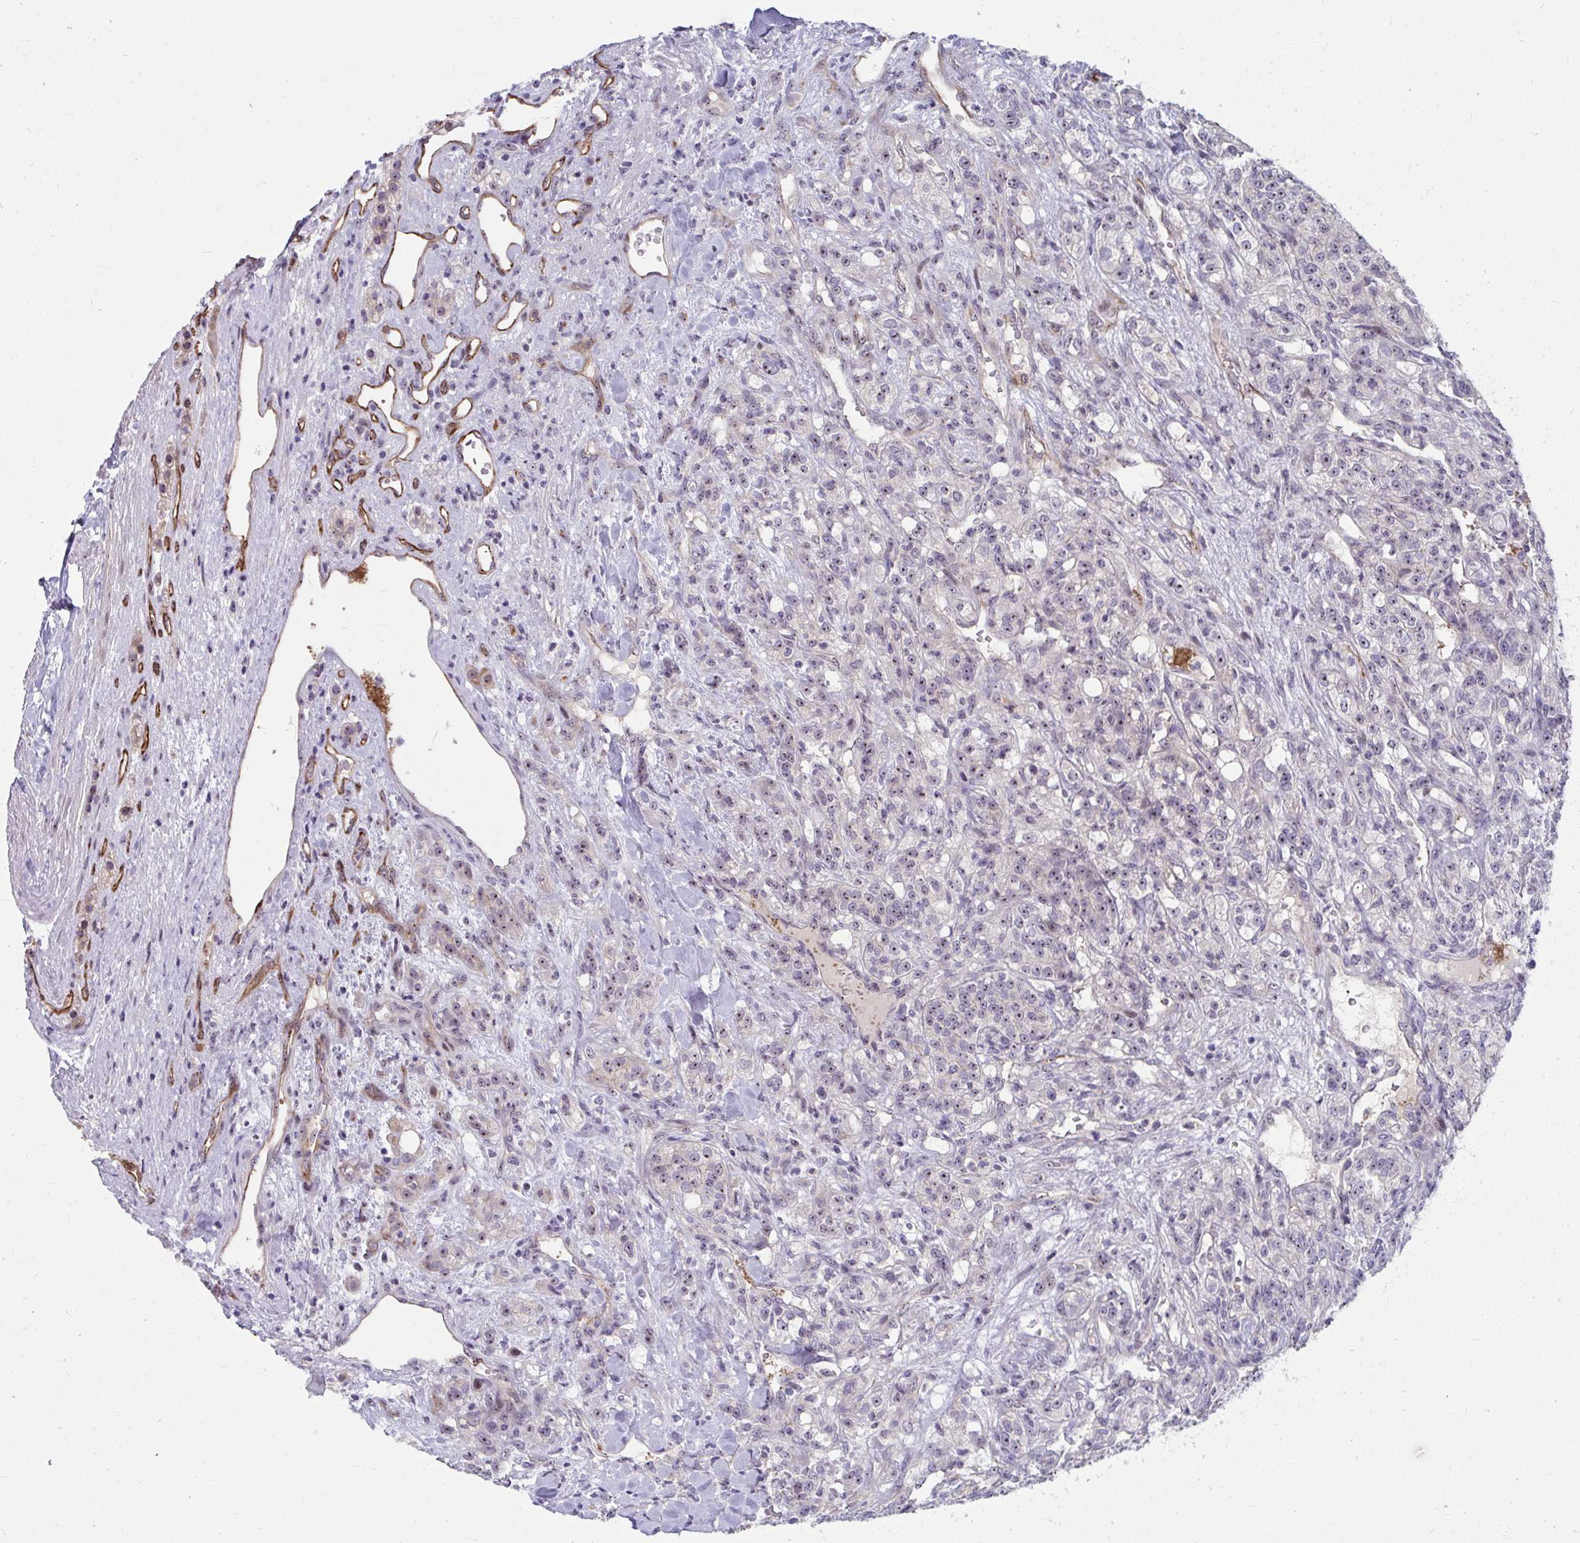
{"staining": {"intensity": "weak", "quantity": "25%-75%", "location": "nuclear"}, "tissue": "renal cancer", "cell_type": "Tumor cells", "image_type": "cancer", "snomed": [{"axis": "morphology", "description": "Adenocarcinoma, NOS"}, {"axis": "topography", "description": "Kidney"}], "caption": "Adenocarcinoma (renal) was stained to show a protein in brown. There is low levels of weak nuclear staining in approximately 25%-75% of tumor cells. The staining is performed using DAB brown chromogen to label protein expression. The nuclei are counter-stained blue using hematoxylin.", "gene": "MUS81", "patient": {"sex": "female", "age": 63}}